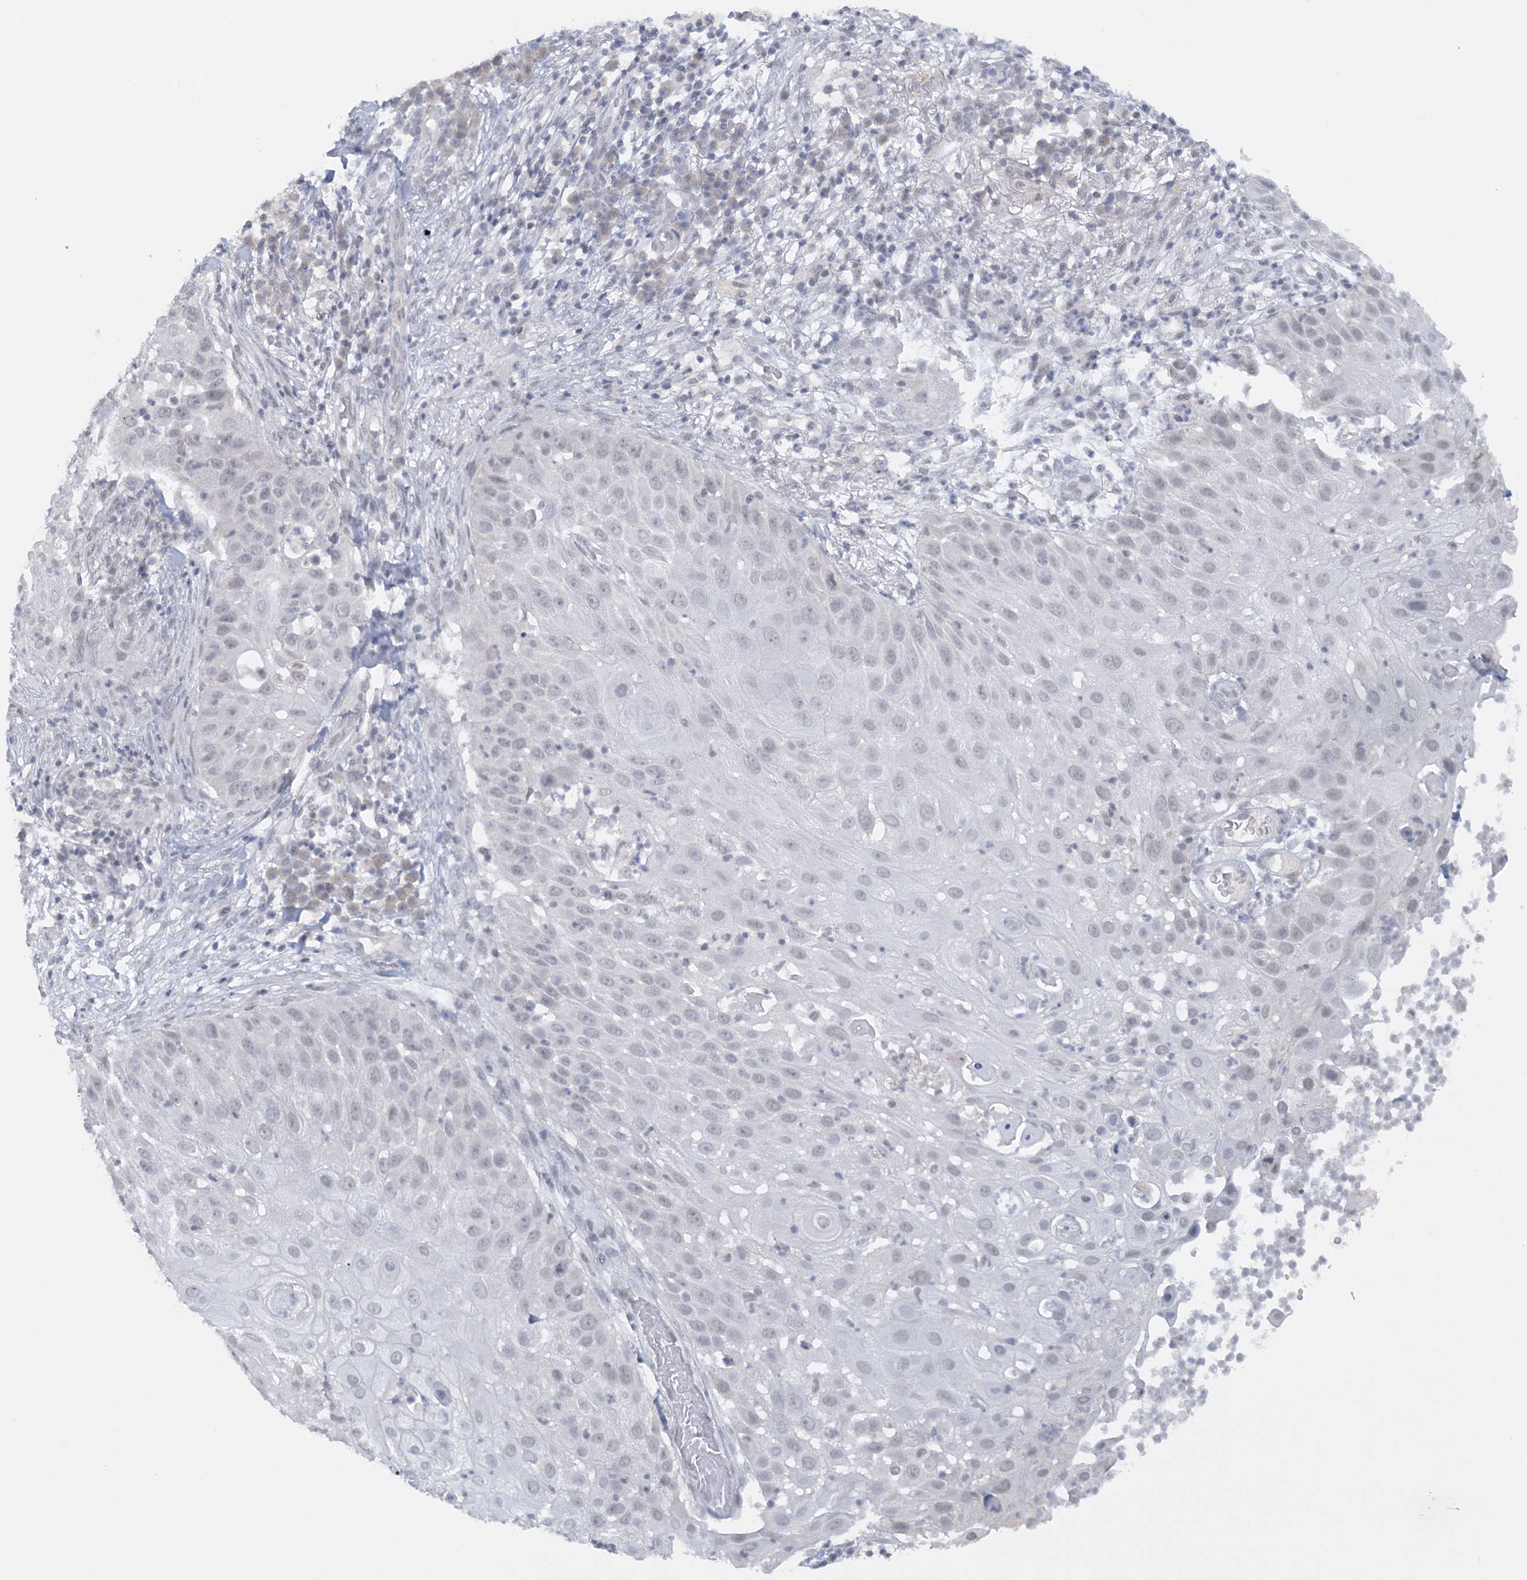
{"staining": {"intensity": "negative", "quantity": "none", "location": "none"}, "tissue": "skin cancer", "cell_type": "Tumor cells", "image_type": "cancer", "snomed": [{"axis": "morphology", "description": "Squamous cell carcinoma, NOS"}, {"axis": "topography", "description": "Skin"}], "caption": "The histopathology image reveals no significant positivity in tumor cells of skin cancer.", "gene": "KMT2D", "patient": {"sex": "female", "age": 44}}